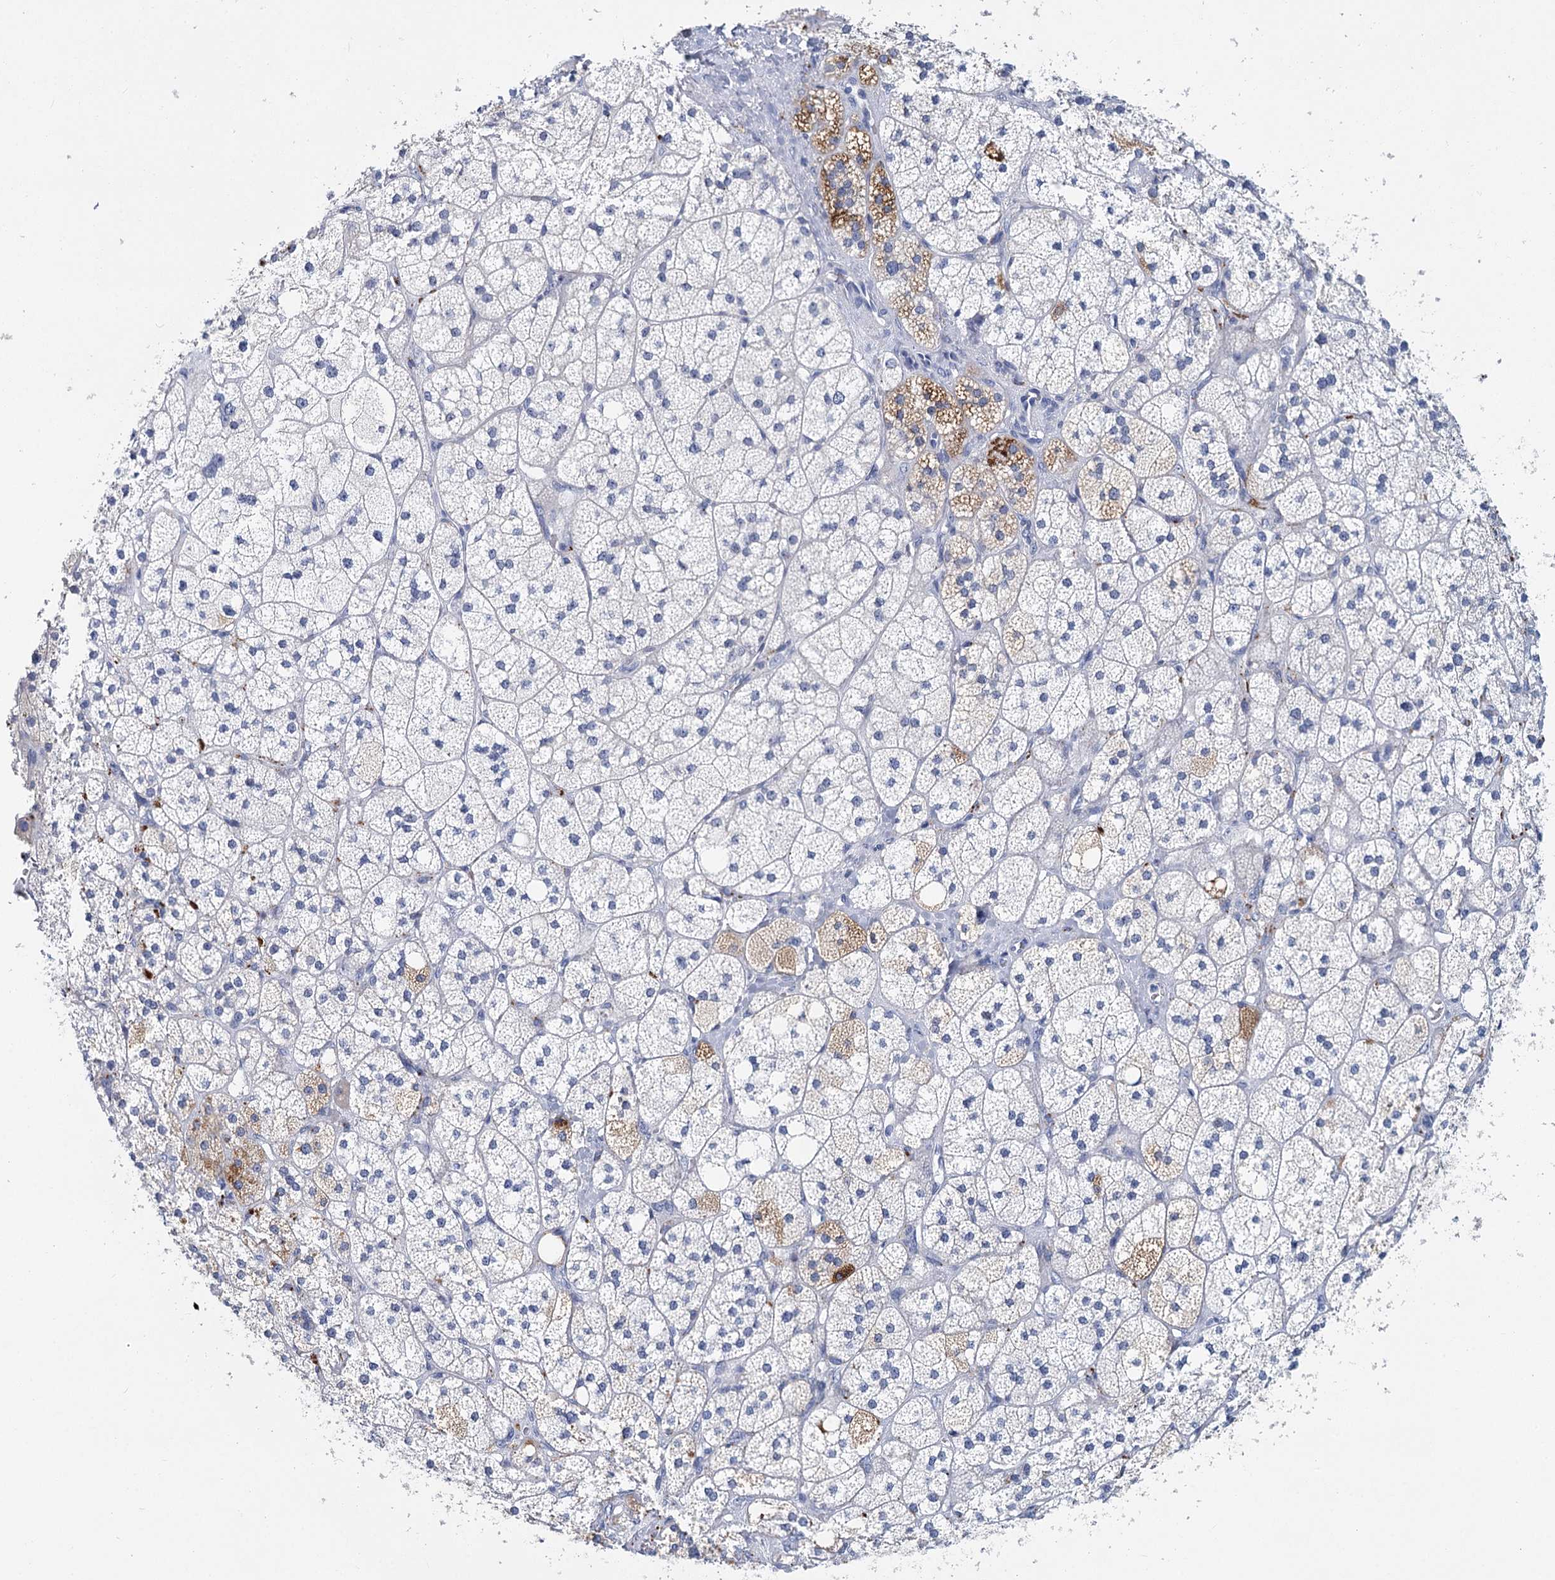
{"staining": {"intensity": "moderate", "quantity": "<25%", "location": "cytoplasmic/membranous"}, "tissue": "adrenal gland", "cell_type": "Glandular cells", "image_type": "normal", "snomed": [{"axis": "morphology", "description": "Normal tissue, NOS"}, {"axis": "topography", "description": "Adrenal gland"}], "caption": "Immunohistochemical staining of unremarkable human adrenal gland reveals moderate cytoplasmic/membranous protein positivity in about <25% of glandular cells.", "gene": "METTL7B", "patient": {"sex": "male", "age": 61}}